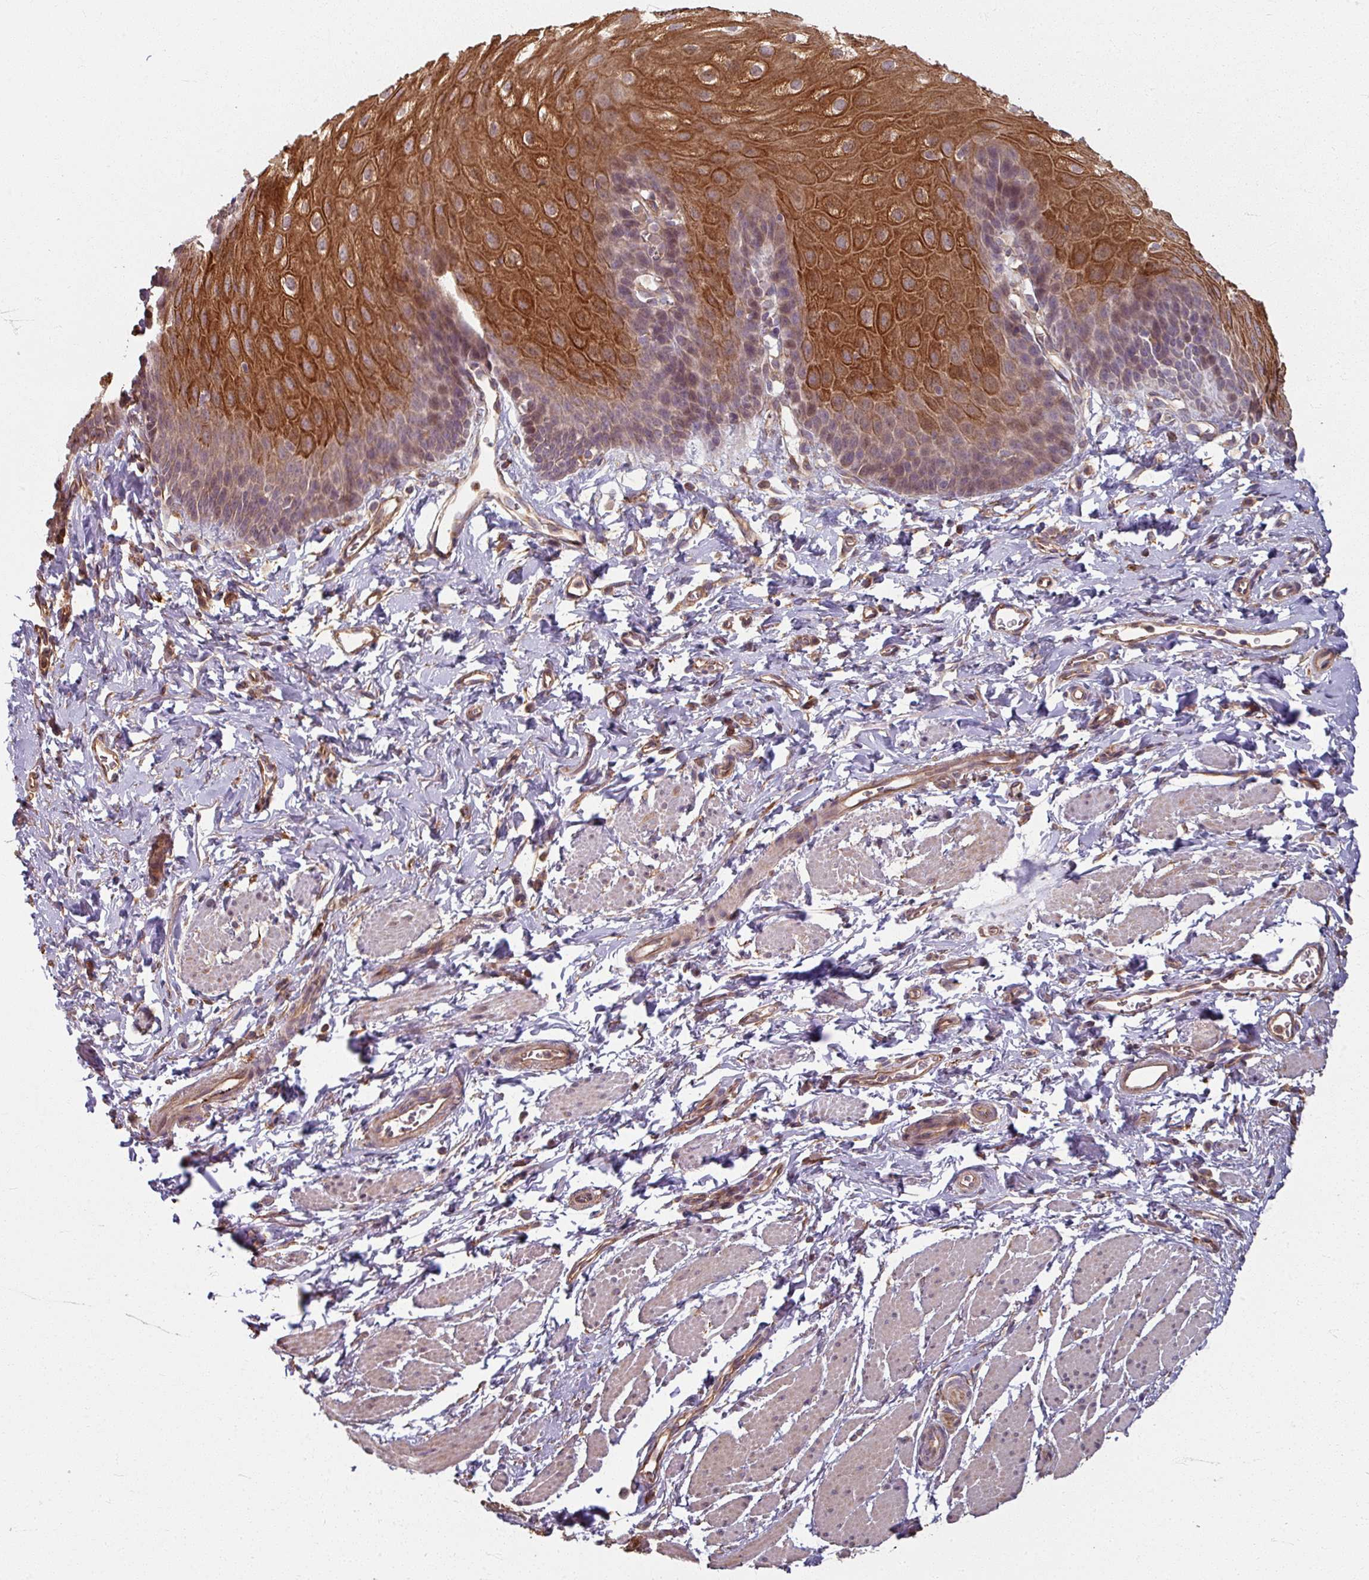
{"staining": {"intensity": "strong", "quantity": "<25%", "location": "cytoplasmic/membranous"}, "tissue": "esophagus", "cell_type": "Squamous epithelial cells", "image_type": "normal", "snomed": [{"axis": "morphology", "description": "Normal tissue, NOS"}, {"axis": "topography", "description": "Esophagus"}], "caption": "Immunohistochemistry (IHC) staining of normal esophagus, which shows medium levels of strong cytoplasmic/membranous positivity in approximately <25% of squamous epithelial cells indicating strong cytoplasmic/membranous protein staining. The staining was performed using DAB (3,3'-diaminobenzidine) (brown) for protein detection and nuclei were counterstained in hematoxylin (blue).", "gene": "CCDC68", "patient": {"sex": "male", "age": 70}}